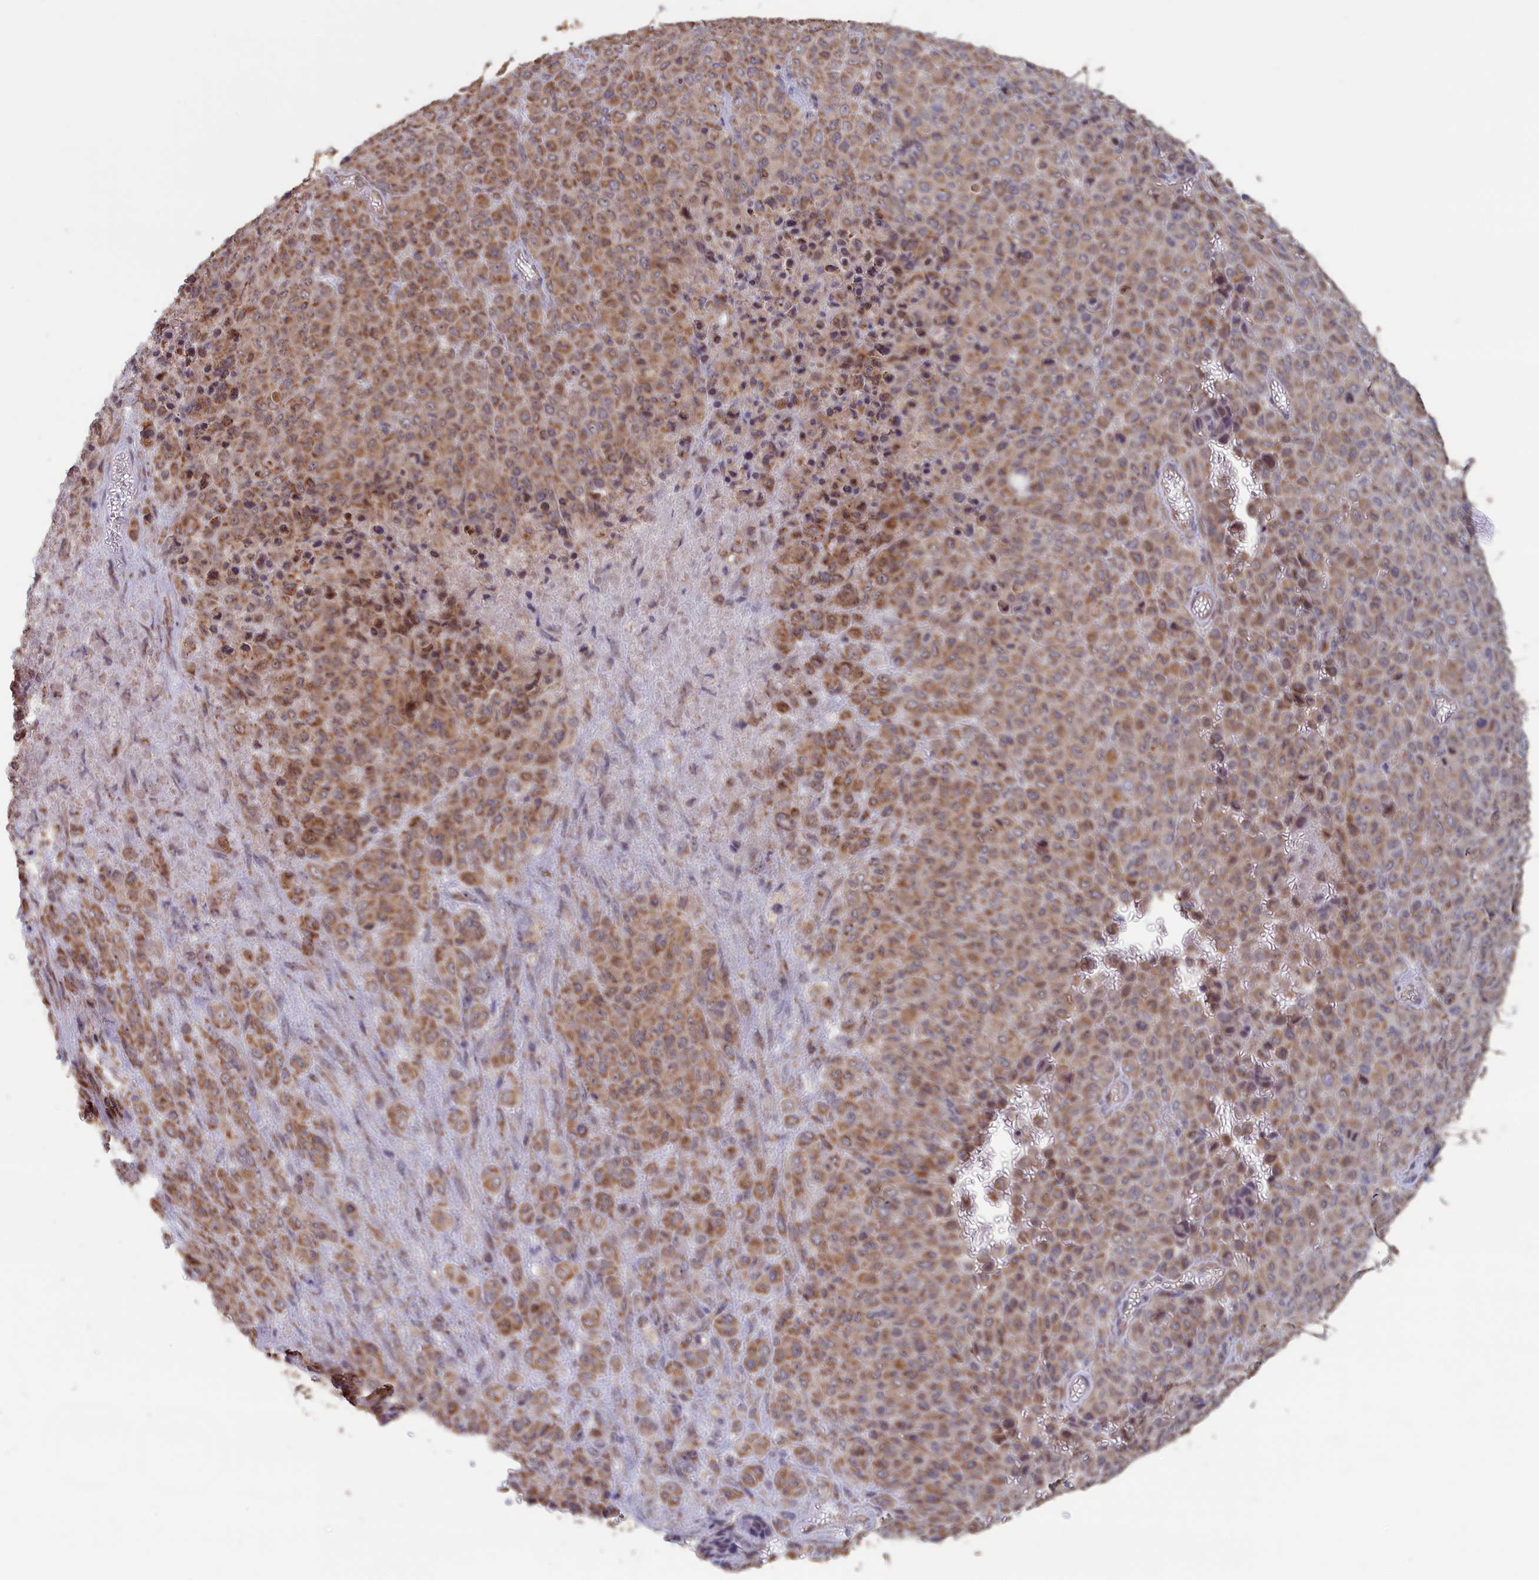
{"staining": {"intensity": "moderate", "quantity": ">75%", "location": "cytoplasmic/membranous"}, "tissue": "melanoma", "cell_type": "Tumor cells", "image_type": "cancer", "snomed": [{"axis": "morphology", "description": "Malignant melanoma, Metastatic site"}, {"axis": "topography", "description": "Skin"}], "caption": "Protein analysis of melanoma tissue demonstrates moderate cytoplasmic/membranous staining in approximately >75% of tumor cells. Ihc stains the protein in brown and the nuclei are stained blue.", "gene": "ZNF816", "patient": {"sex": "female", "age": 81}}